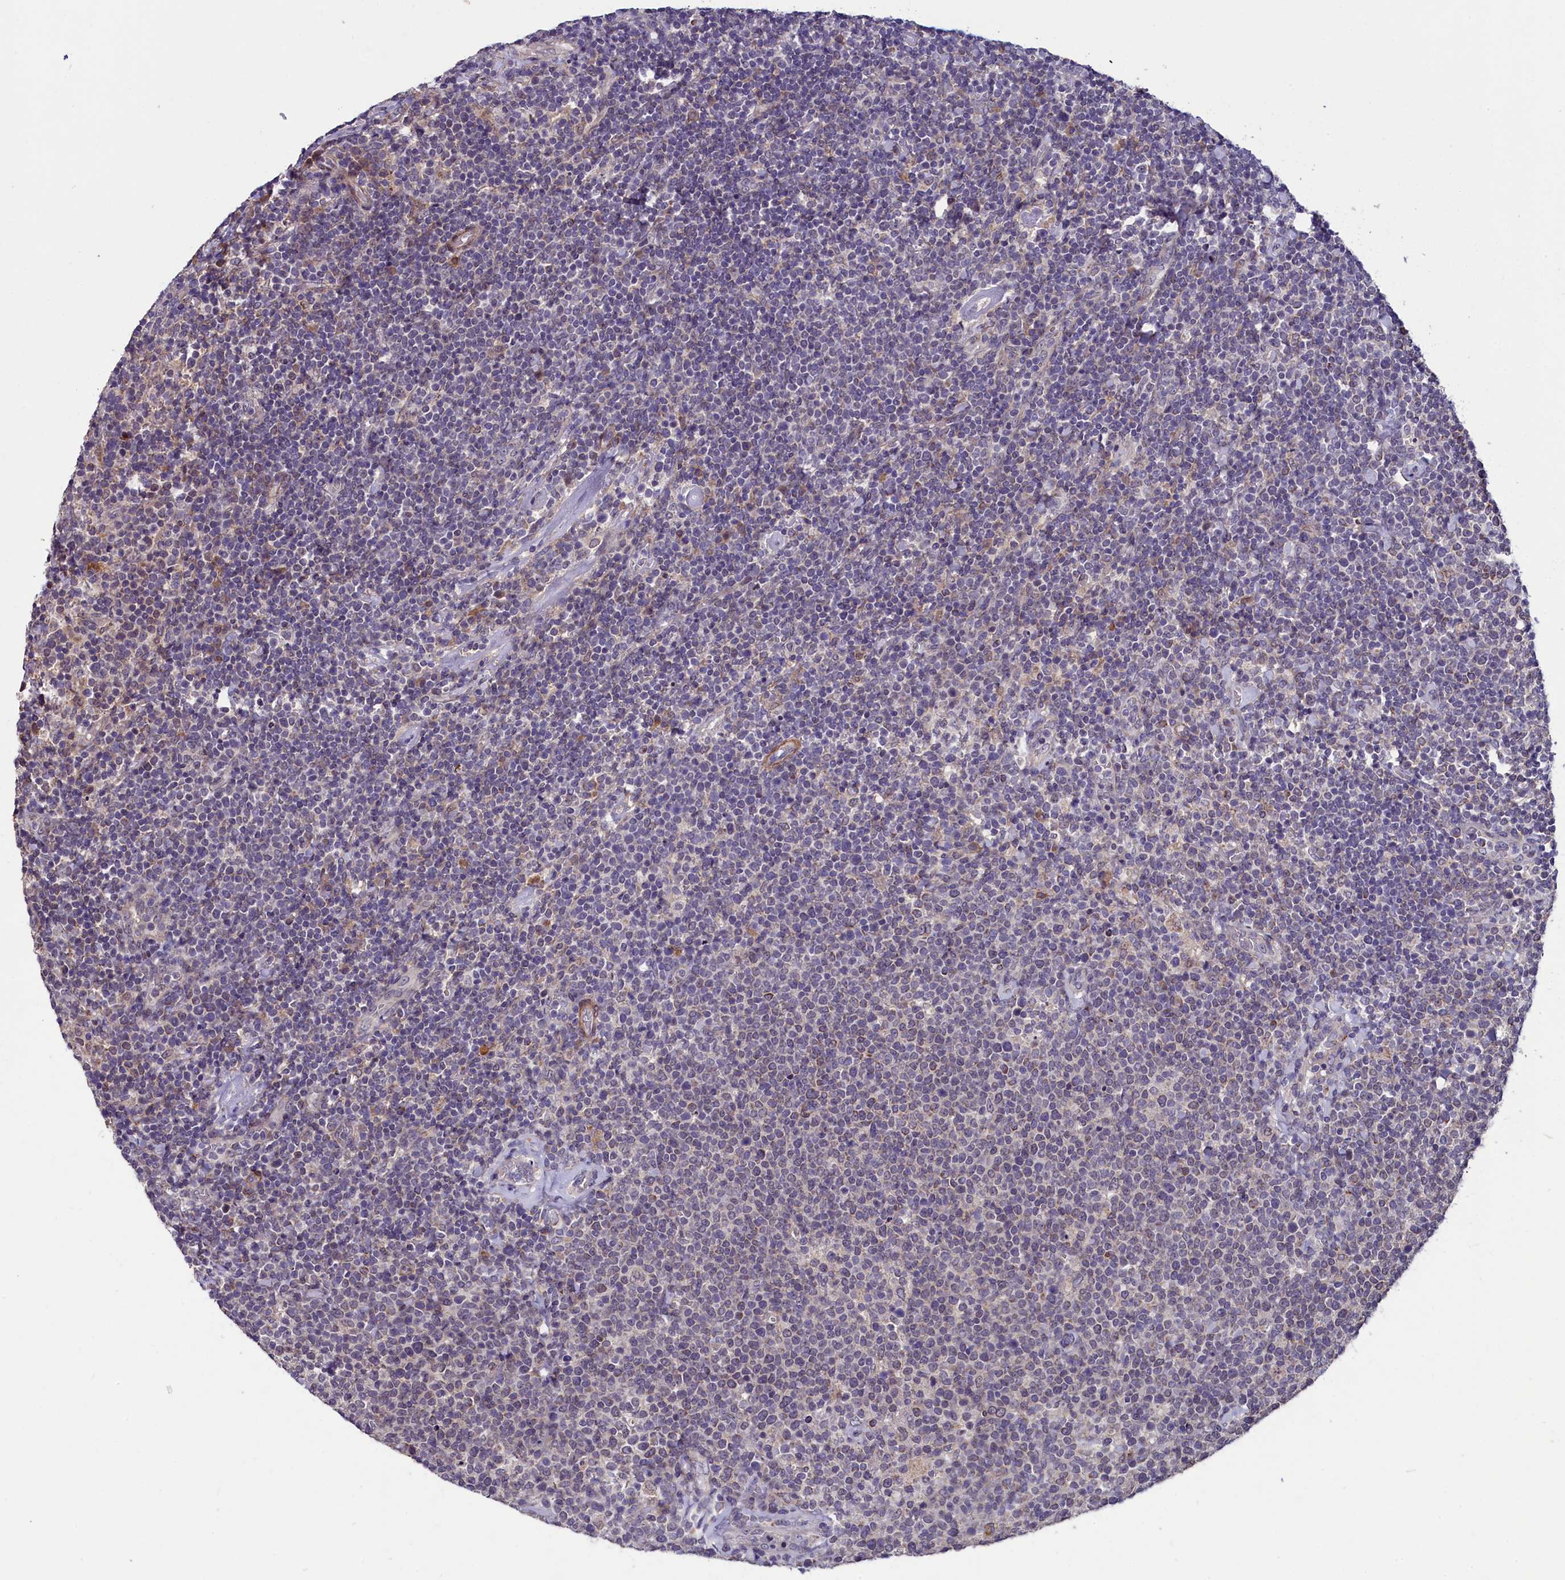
{"staining": {"intensity": "negative", "quantity": "none", "location": "none"}, "tissue": "lymphoma", "cell_type": "Tumor cells", "image_type": "cancer", "snomed": [{"axis": "morphology", "description": "Malignant lymphoma, non-Hodgkin's type, High grade"}, {"axis": "topography", "description": "Lymph node"}], "caption": "This is an immunohistochemistry (IHC) micrograph of lymphoma. There is no expression in tumor cells.", "gene": "SLC39A6", "patient": {"sex": "male", "age": 61}}